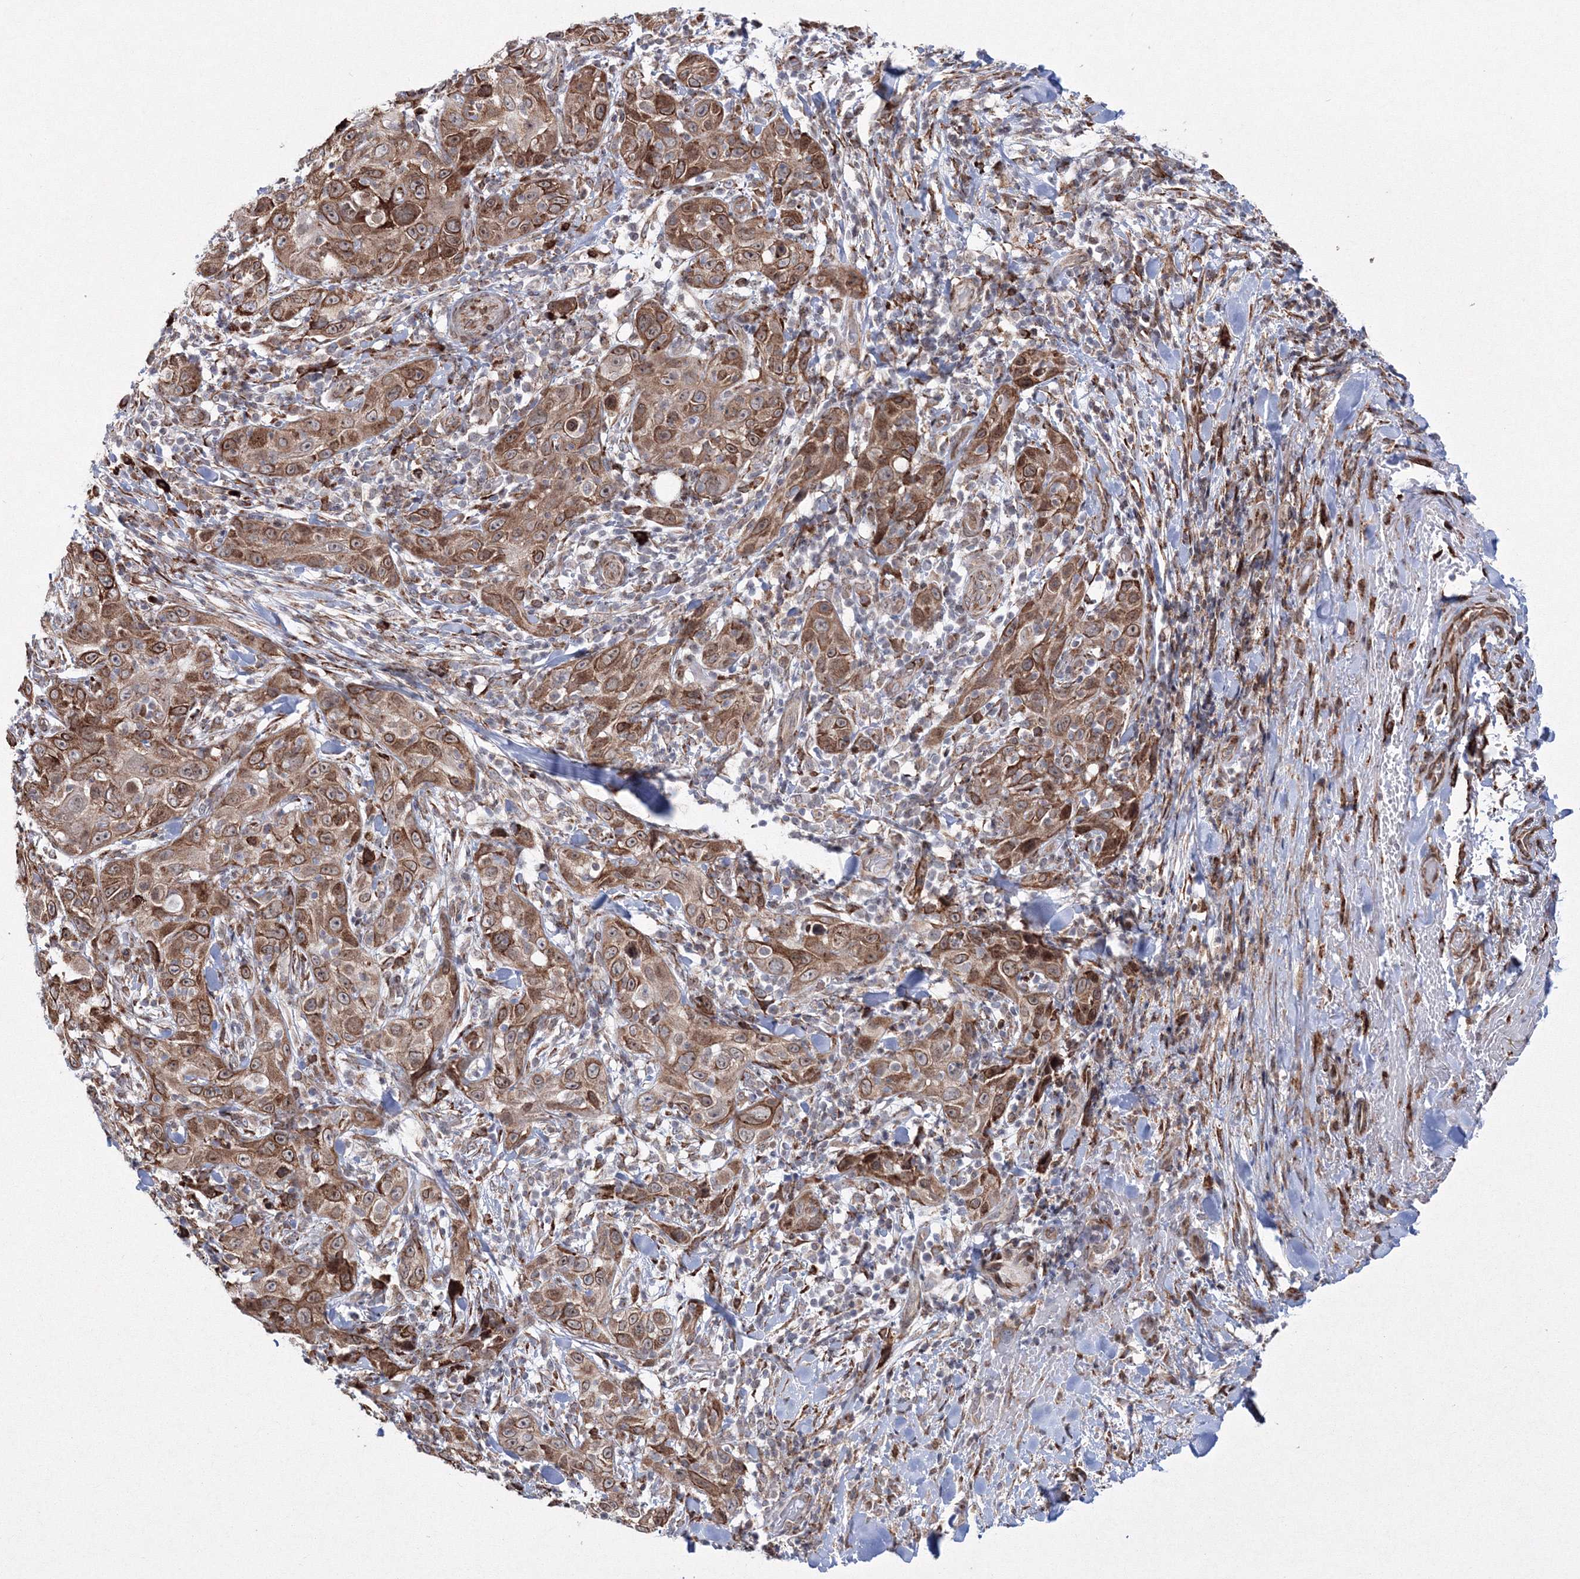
{"staining": {"intensity": "moderate", "quantity": ">75%", "location": "cytoplasmic/membranous"}, "tissue": "skin cancer", "cell_type": "Tumor cells", "image_type": "cancer", "snomed": [{"axis": "morphology", "description": "Squamous cell carcinoma, NOS"}, {"axis": "topography", "description": "Skin"}], "caption": "Skin cancer stained with IHC demonstrates moderate cytoplasmic/membranous positivity in about >75% of tumor cells.", "gene": "EFCAB12", "patient": {"sex": "female", "age": 88}}